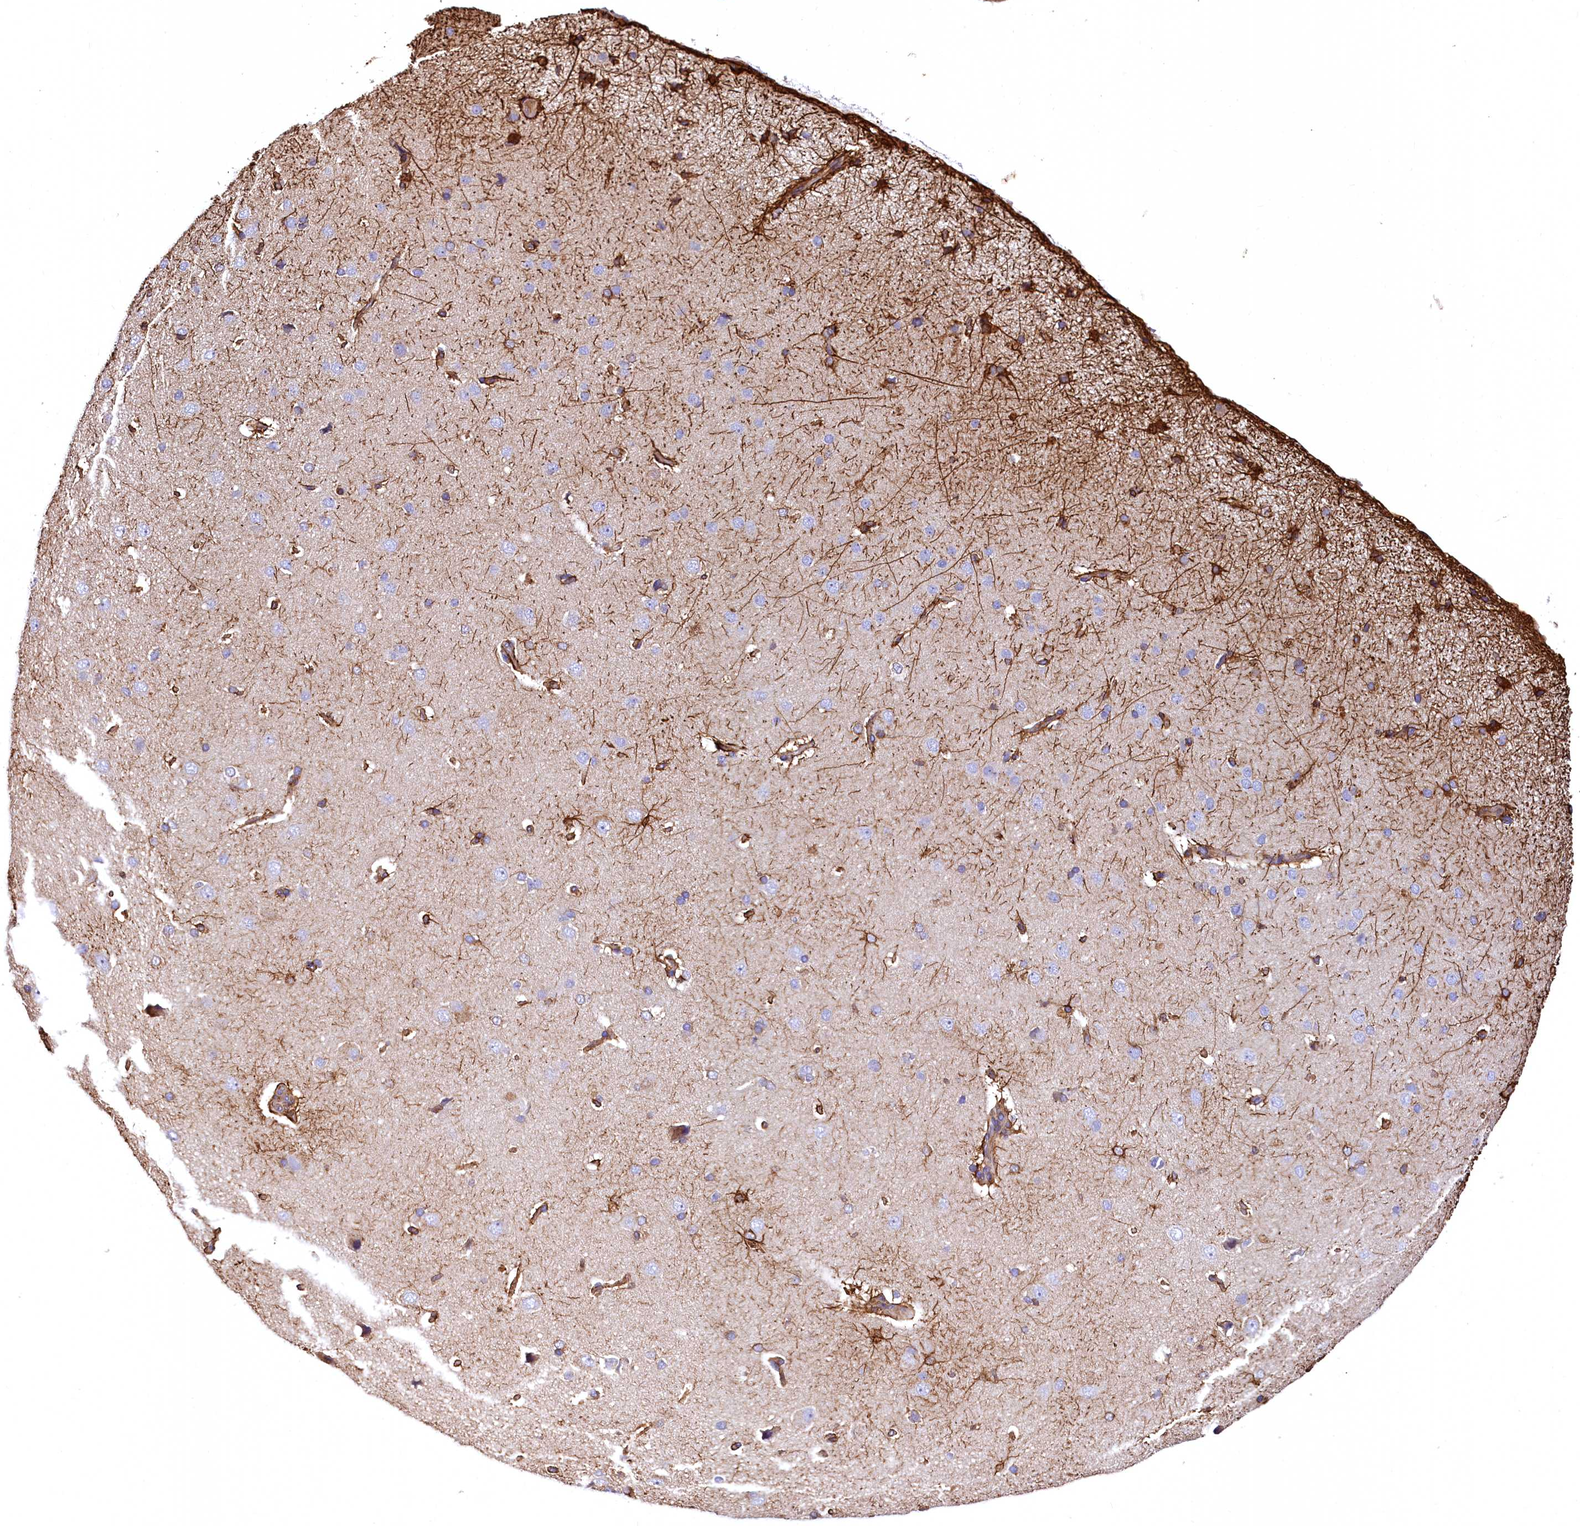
{"staining": {"intensity": "moderate", "quantity": "25%-75%", "location": "cytoplasmic/membranous"}, "tissue": "cerebral cortex", "cell_type": "Endothelial cells", "image_type": "normal", "snomed": [{"axis": "morphology", "description": "Normal tissue, NOS"}, {"axis": "topography", "description": "Cerebral cortex"}], "caption": "Endothelial cells show moderate cytoplasmic/membranous positivity in approximately 25%-75% of cells in unremarkable cerebral cortex. The staining was performed using DAB (3,3'-diaminobenzidine), with brown indicating positive protein expression. Nuclei are stained blue with hematoxylin.", "gene": "RARS2", "patient": {"sex": "male", "age": 62}}